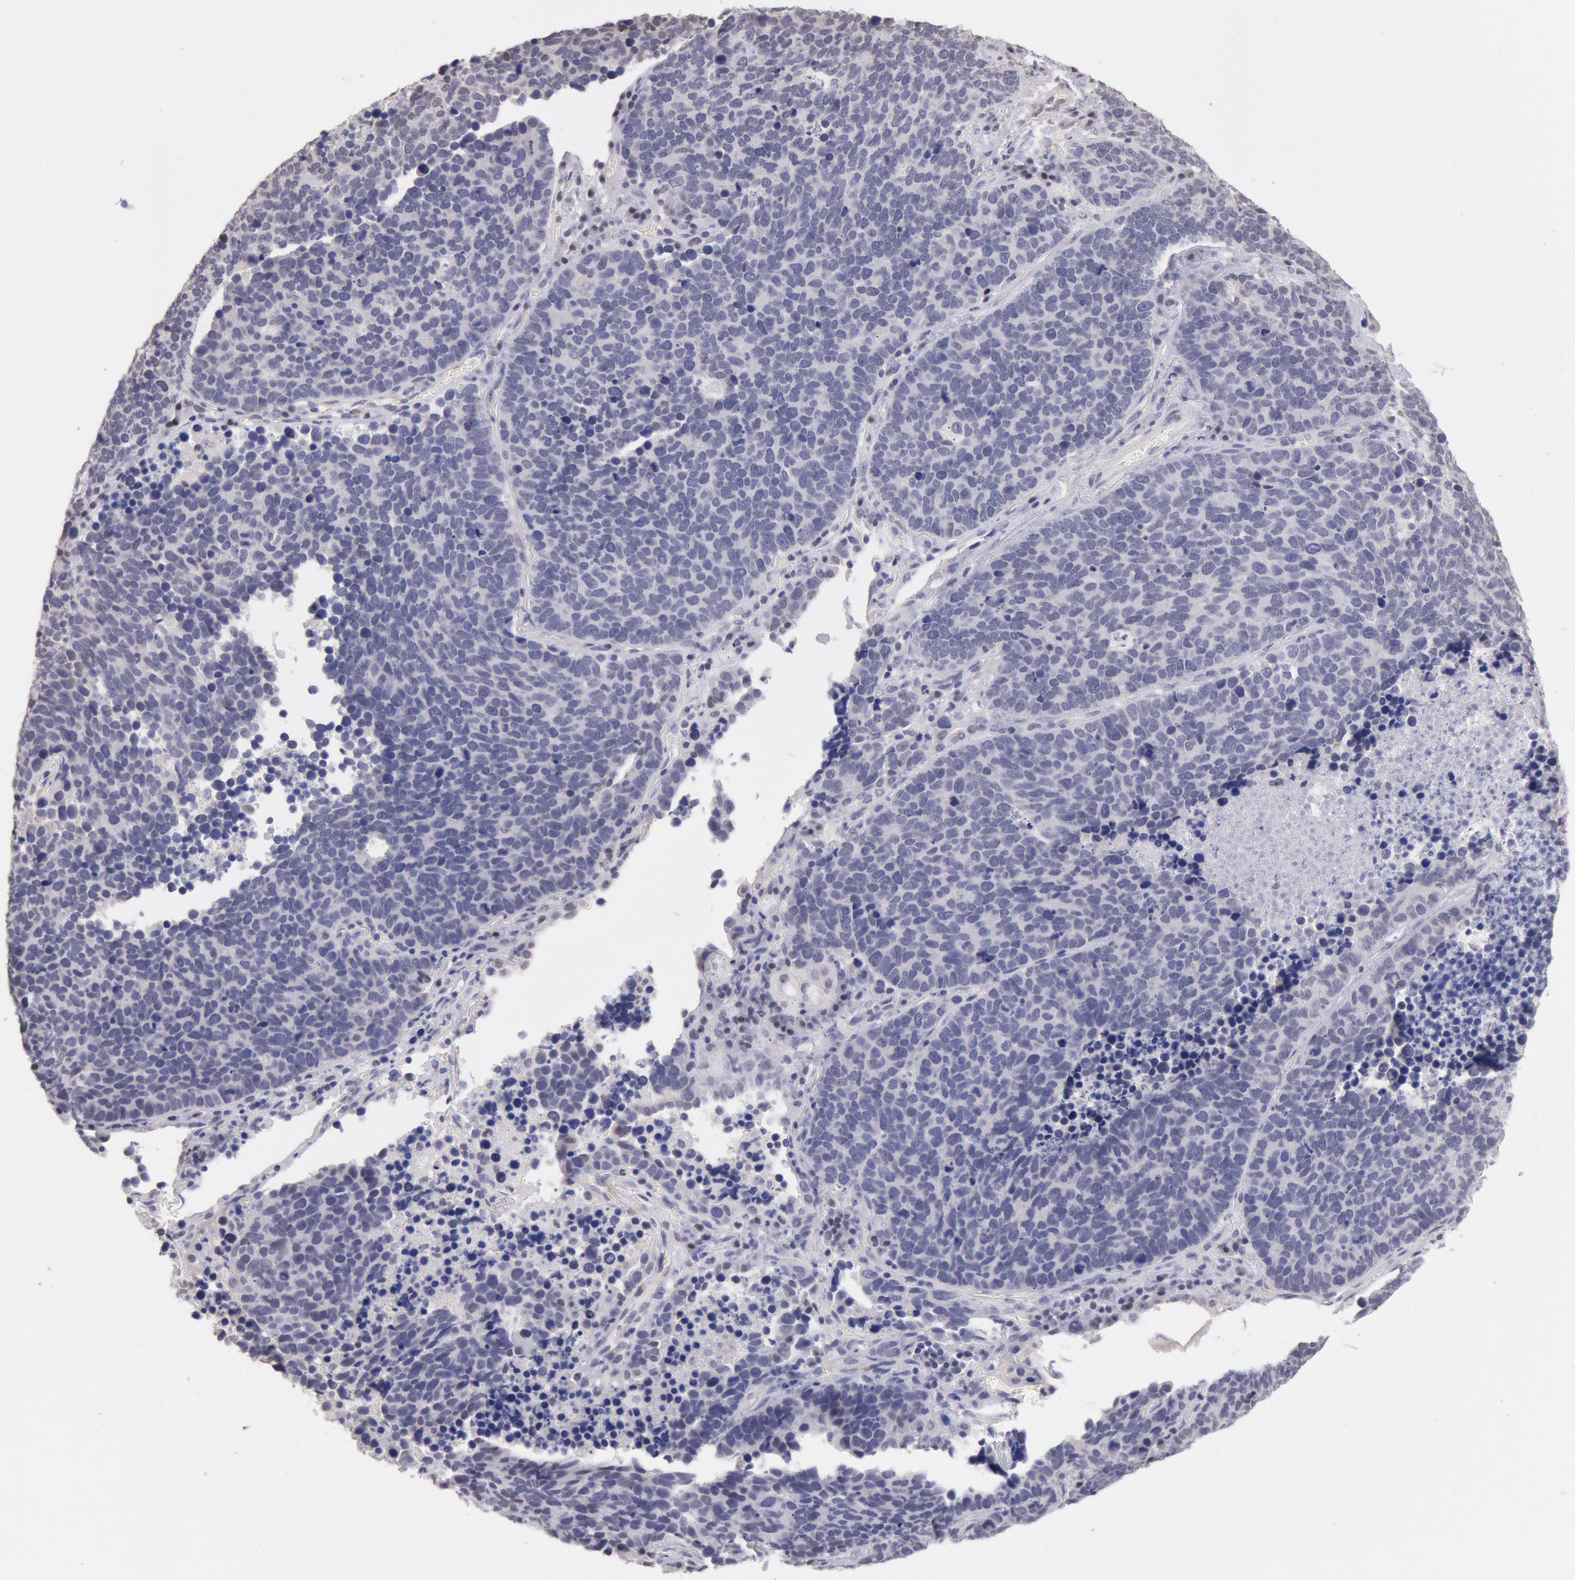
{"staining": {"intensity": "negative", "quantity": "none", "location": "none"}, "tissue": "lung cancer", "cell_type": "Tumor cells", "image_type": "cancer", "snomed": [{"axis": "morphology", "description": "Neoplasm, malignant, NOS"}, {"axis": "topography", "description": "Lung"}], "caption": "A high-resolution micrograph shows immunohistochemistry (IHC) staining of malignant neoplasm (lung), which displays no significant expression in tumor cells. (DAB (3,3'-diaminobenzidine) IHC, high magnification).", "gene": "MYH7", "patient": {"sex": "female", "age": 75}}